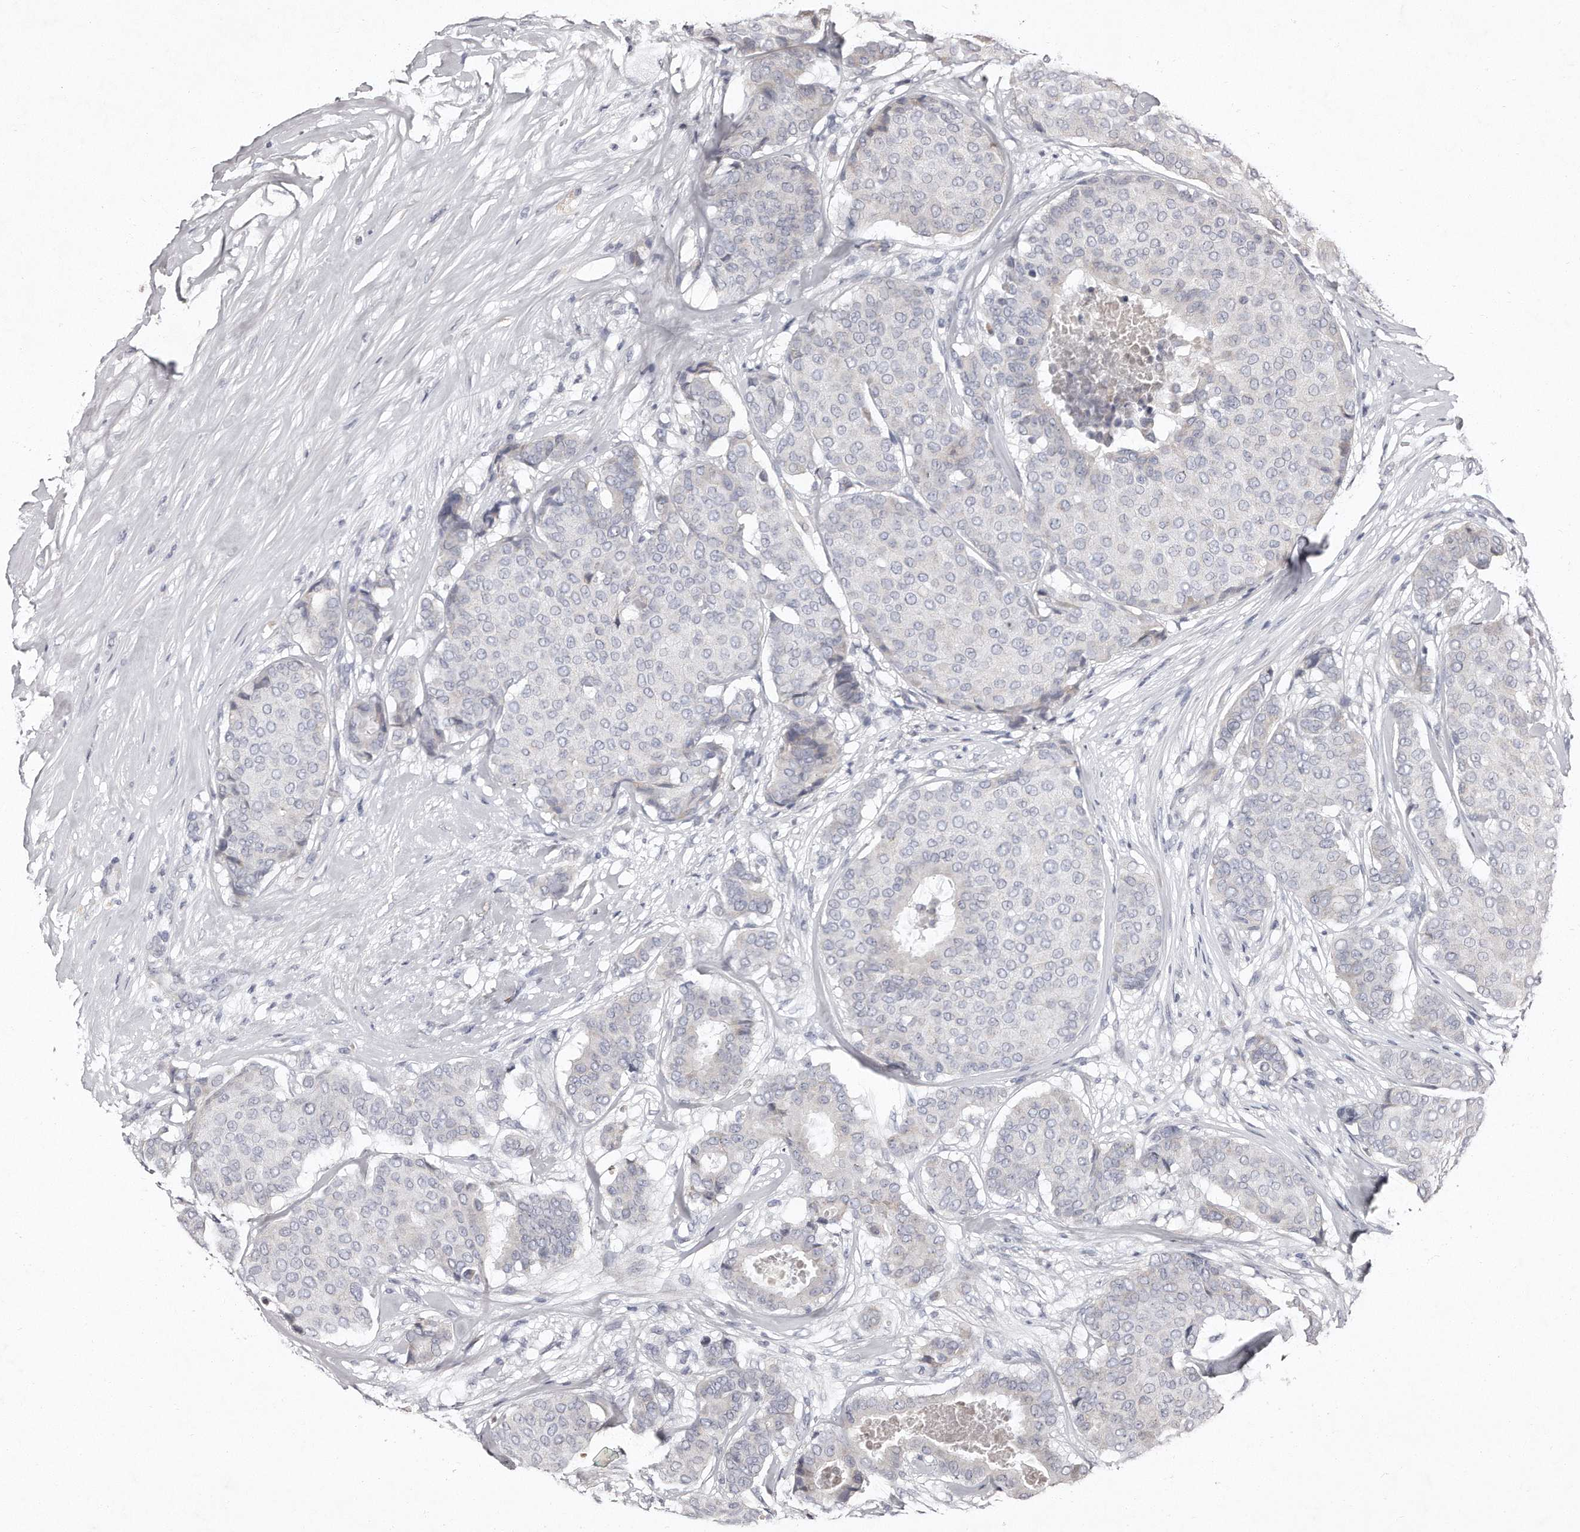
{"staining": {"intensity": "negative", "quantity": "none", "location": "none"}, "tissue": "breast cancer", "cell_type": "Tumor cells", "image_type": "cancer", "snomed": [{"axis": "morphology", "description": "Duct carcinoma"}, {"axis": "topography", "description": "Breast"}], "caption": "High magnification brightfield microscopy of intraductal carcinoma (breast) stained with DAB (3,3'-diaminobenzidine) (brown) and counterstained with hematoxylin (blue): tumor cells show no significant expression.", "gene": "TECR", "patient": {"sex": "female", "age": 75}}